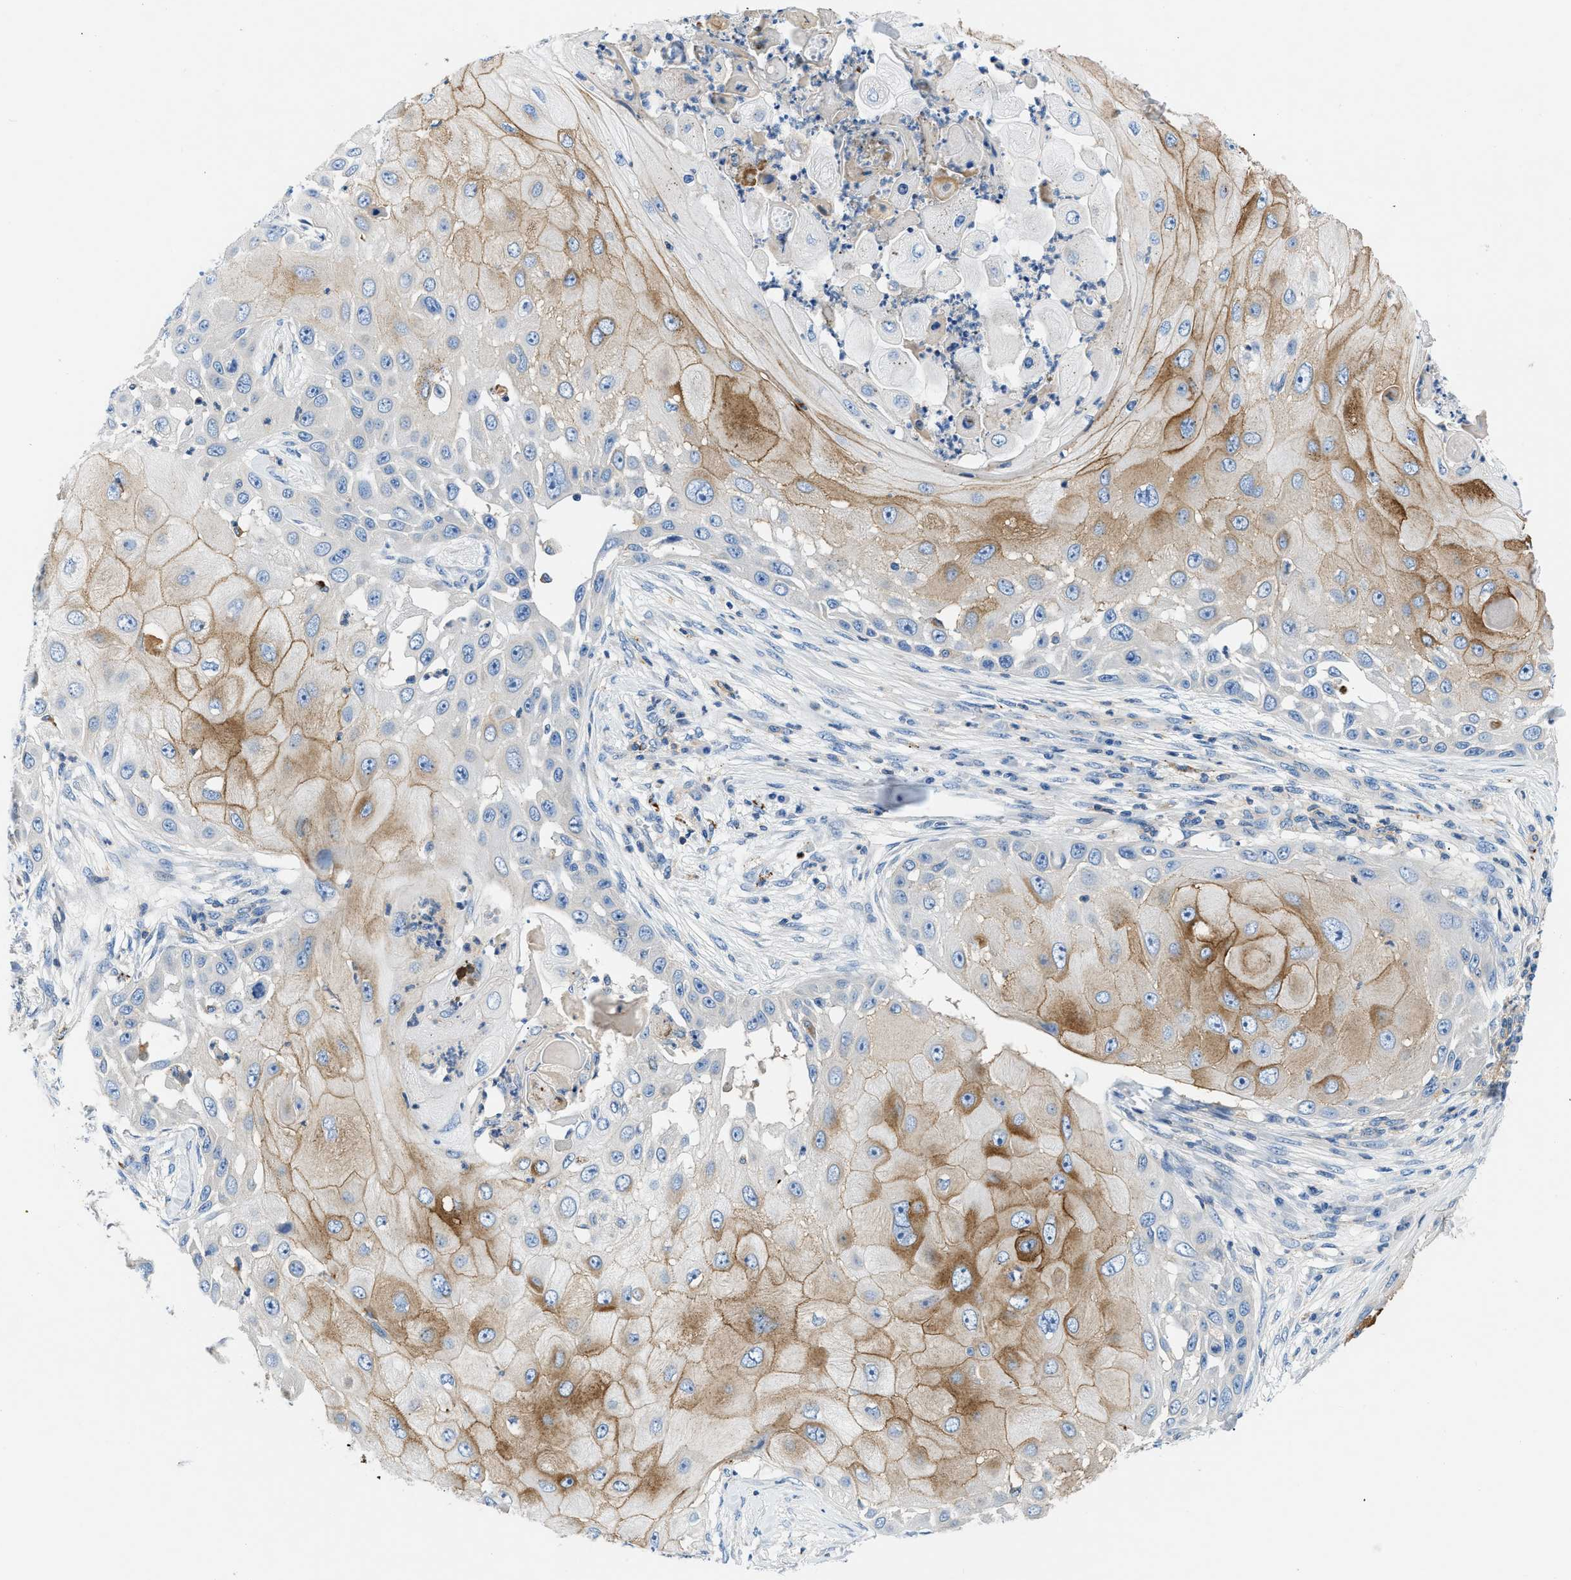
{"staining": {"intensity": "moderate", "quantity": "25%-75%", "location": "cytoplasmic/membranous"}, "tissue": "skin cancer", "cell_type": "Tumor cells", "image_type": "cancer", "snomed": [{"axis": "morphology", "description": "Squamous cell carcinoma, NOS"}, {"axis": "topography", "description": "Skin"}], "caption": "Skin cancer stained with IHC reveals moderate cytoplasmic/membranous staining in approximately 25%-75% of tumor cells.", "gene": "ORAI1", "patient": {"sex": "female", "age": 44}}